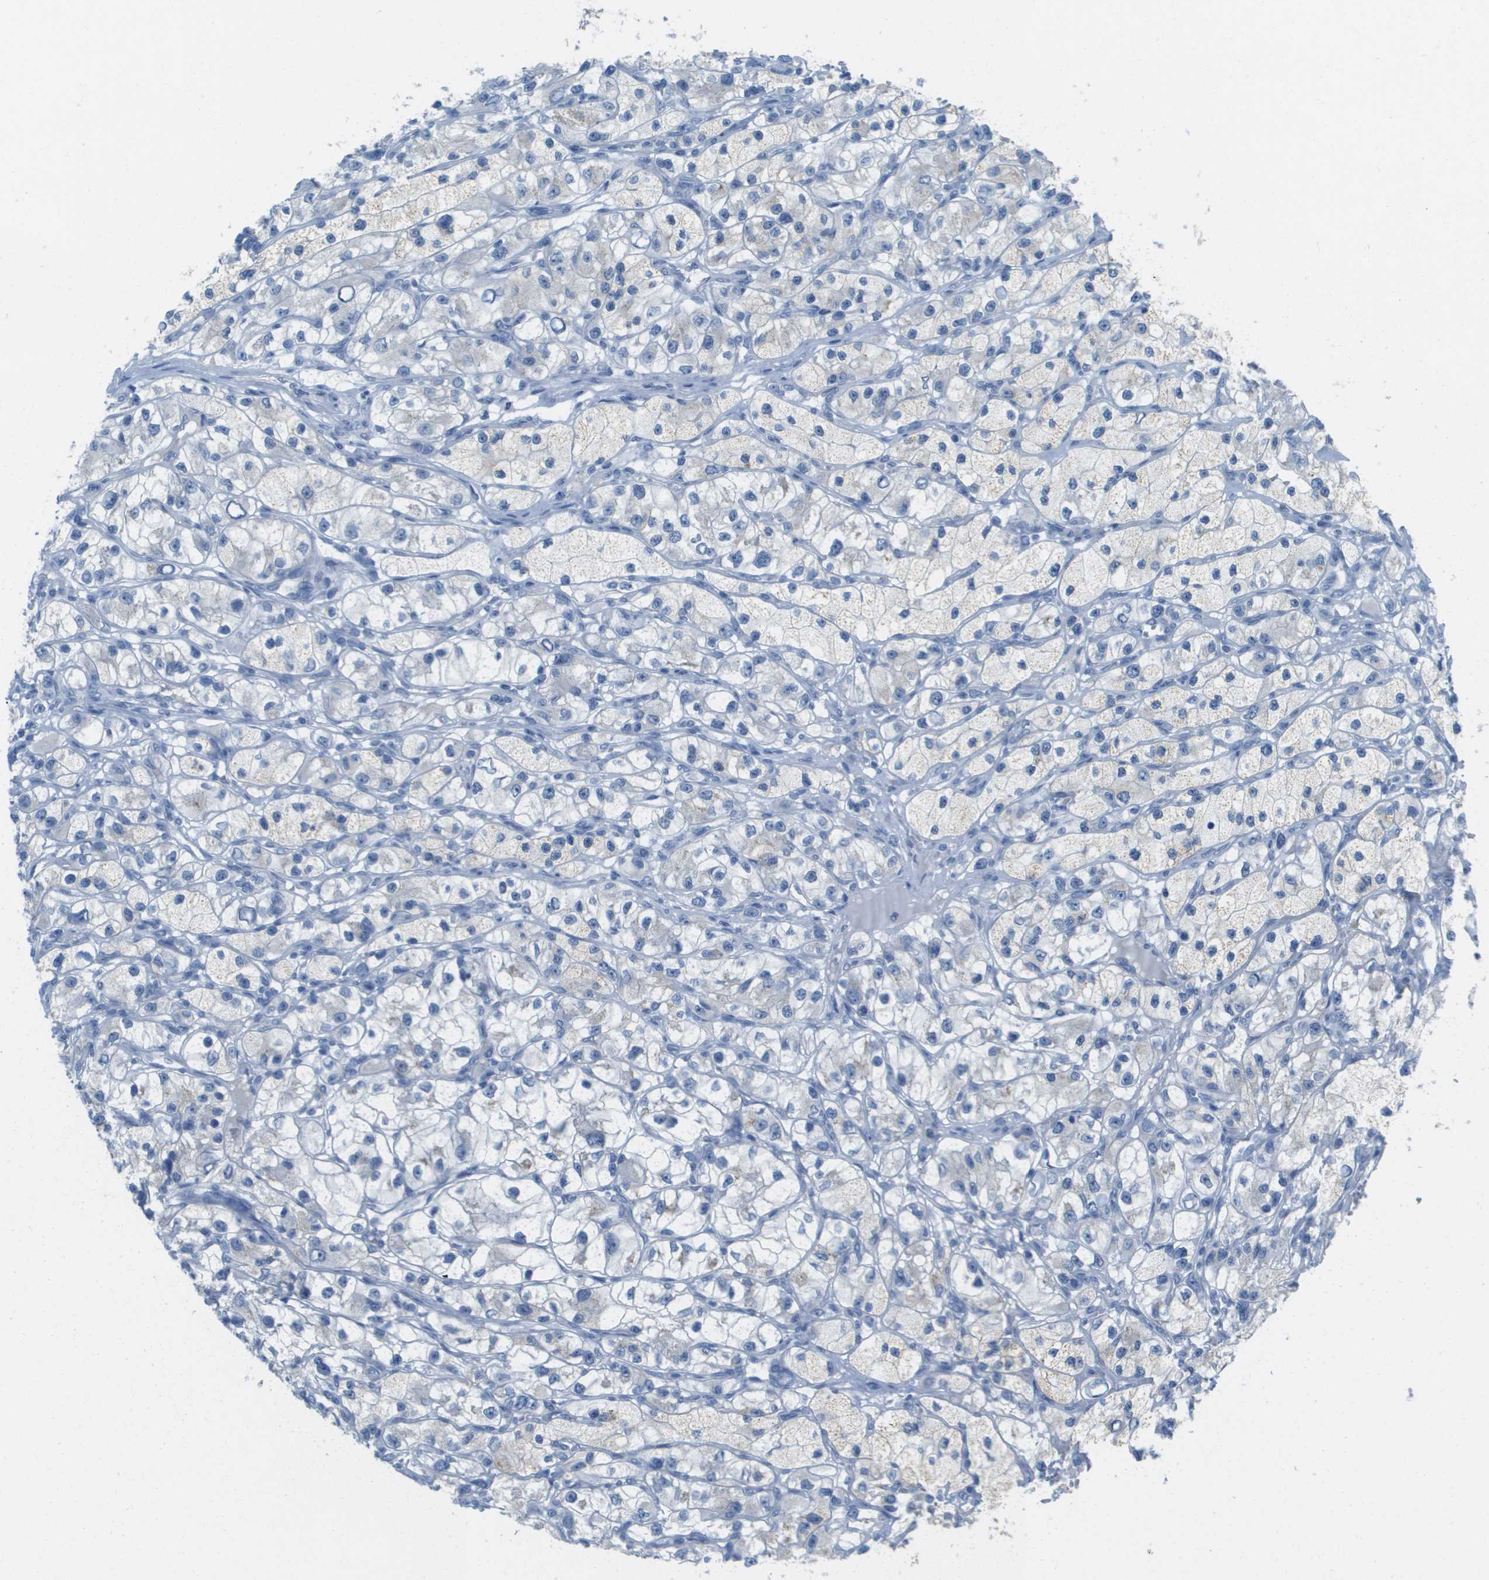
{"staining": {"intensity": "negative", "quantity": "none", "location": "none"}, "tissue": "renal cancer", "cell_type": "Tumor cells", "image_type": "cancer", "snomed": [{"axis": "morphology", "description": "Adenocarcinoma, NOS"}, {"axis": "topography", "description": "Kidney"}], "caption": "DAB immunohistochemical staining of renal cancer exhibits no significant positivity in tumor cells.", "gene": "PTGDR2", "patient": {"sex": "female", "age": 57}}